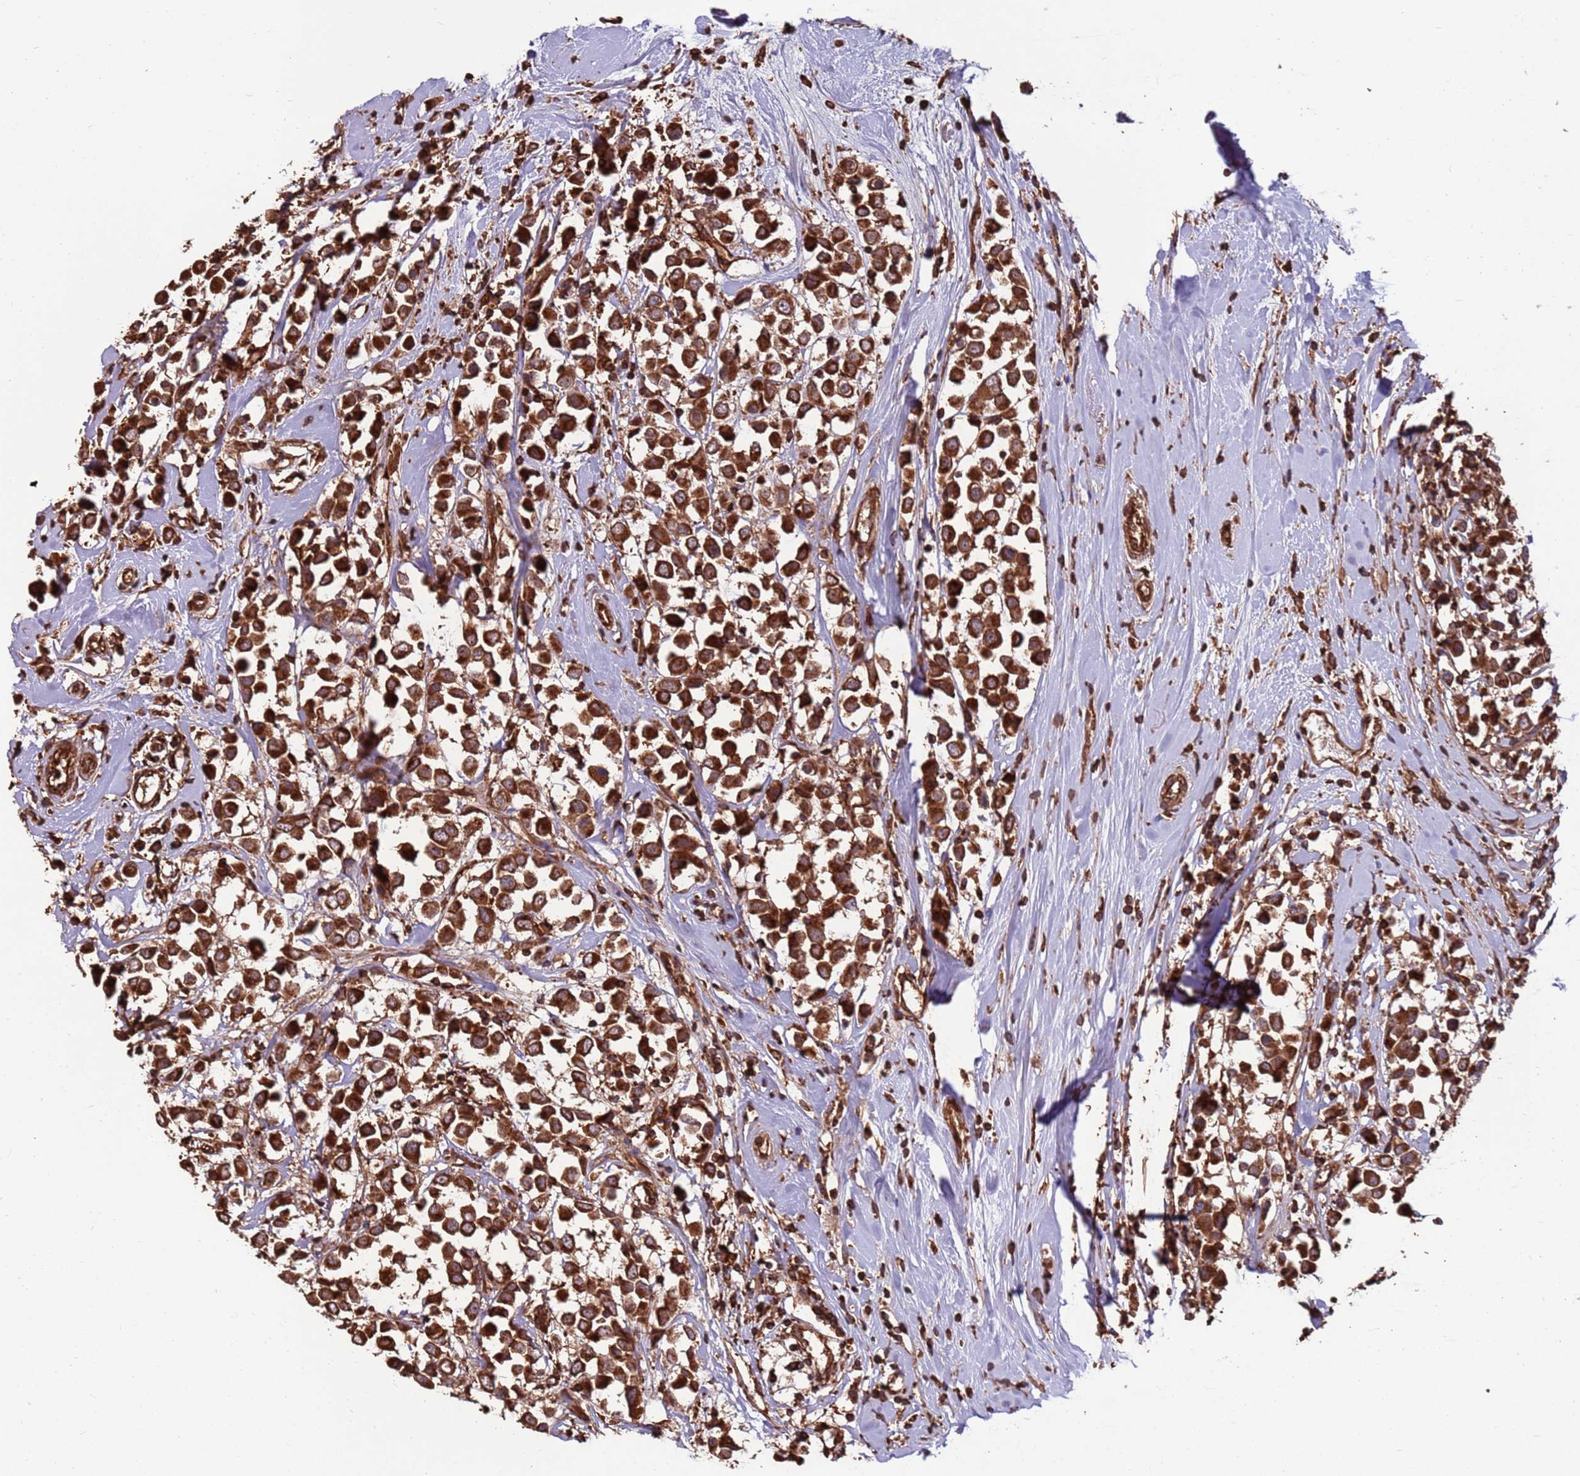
{"staining": {"intensity": "strong", "quantity": ">75%", "location": "cytoplasmic/membranous"}, "tissue": "breast cancer", "cell_type": "Tumor cells", "image_type": "cancer", "snomed": [{"axis": "morphology", "description": "Duct carcinoma"}, {"axis": "topography", "description": "Breast"}], "caption": "A brown stain labels strong cytoplasmic/membranous staining of a protein in human breast cancer (invasive ductal carcinoma) tumor cells. (brown staining indicates protein expression, while blue staining denotes nuclei).", "gene": "ACVR2A", "patient": {"sex": "female", "age": 61}}